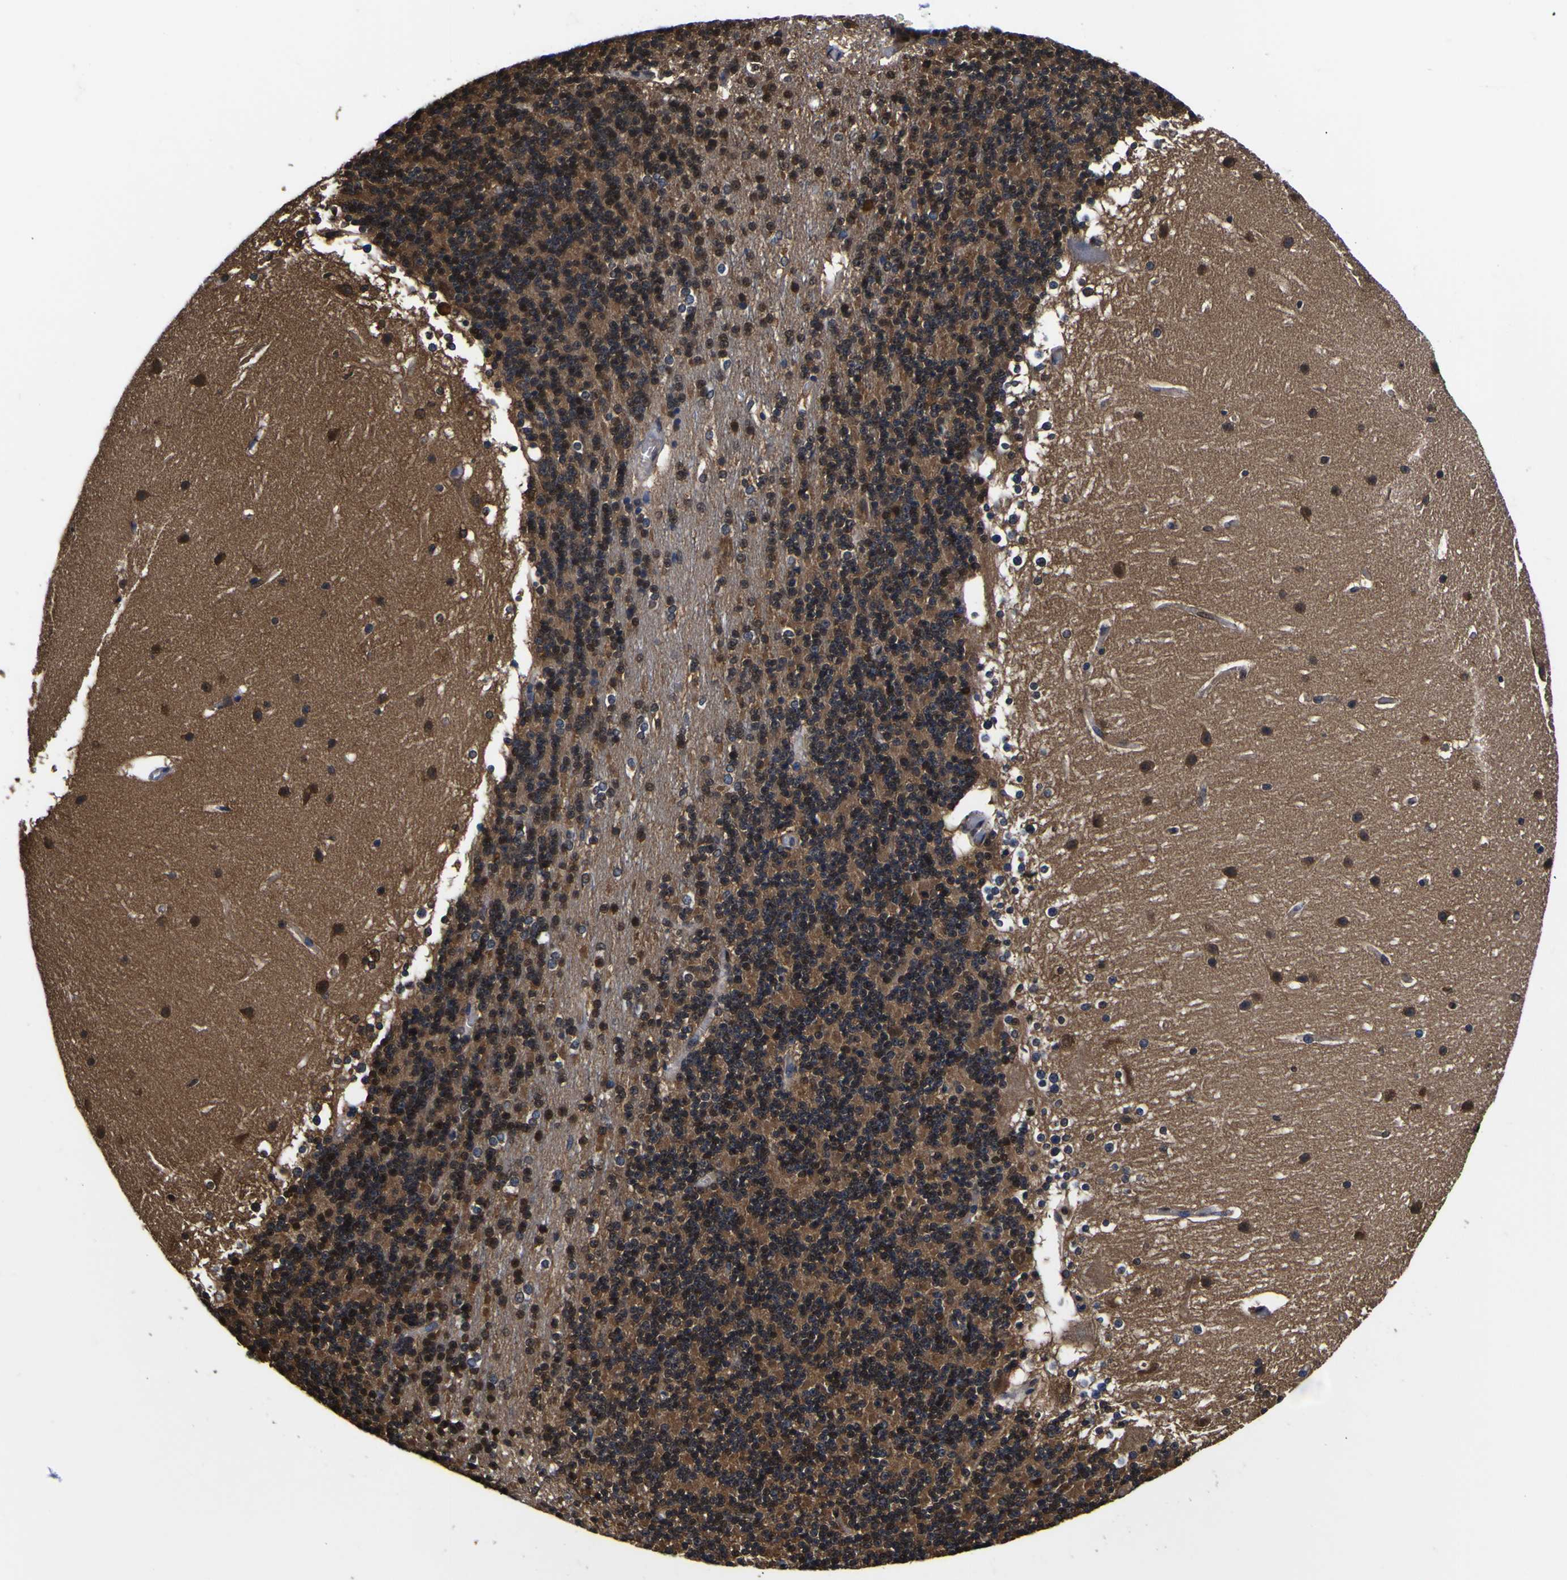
{"staining": {"intensity": "moderate", "quantity": "25%-75%", "location": "cytoplasmic/membranous"}, "tissue": "cerebellum", "cell_type": "Cells in granular layer", "image_type": "normal", "snomed": [{"axis": "morphology", "description": "Normal tissue, NOS"}, {"axis": "topography", "description": "Cerebellum"}], "caption": "This is a photomicrograph of immunohistochemistry (IHC) staining of benign cerebellum, which shows moderate staining in the cytoplasmic/membranous of cells in granular layer.", "gene": "FAM110B", "patient": {"sex": "female", "age": 19}}